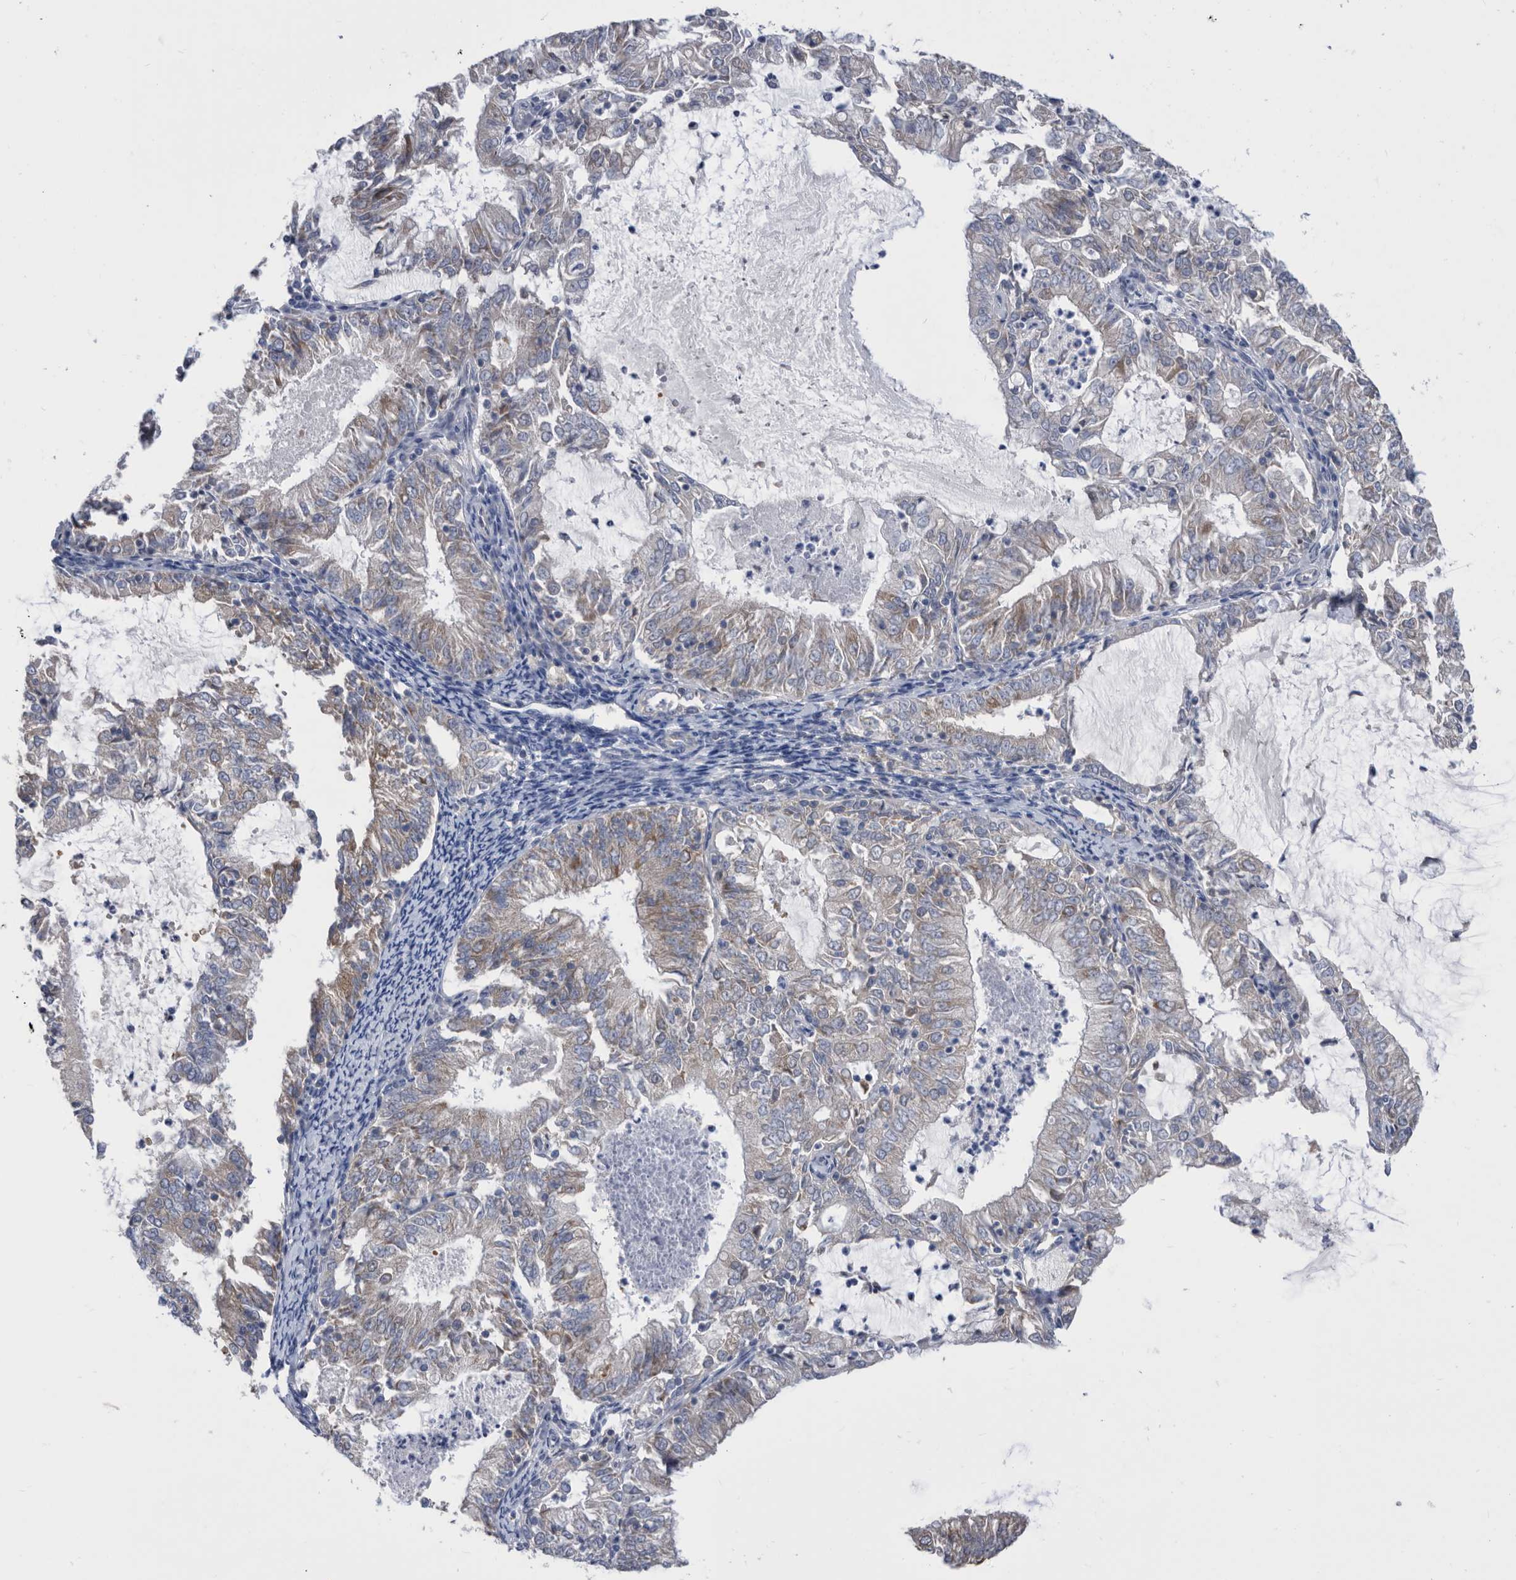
{"staining": {"intensity": "weak", "quantity": "<25%", "location": "cytoplasmic/membranous"}, "tissue": "endometrial cancer", "cell_type": "Tumor cells", "image_type": "cancer", "snomed": [{"axis": "morphology", "description": "Adenocarcinoma, NOS"}, {"axis": "topography", "description": "Endometrium"}], "caption": "There is no significant staining in tumor cells of endometrial cancer.", "gene": "CCT4", "patient": {"sex": "female", "age": 57}}